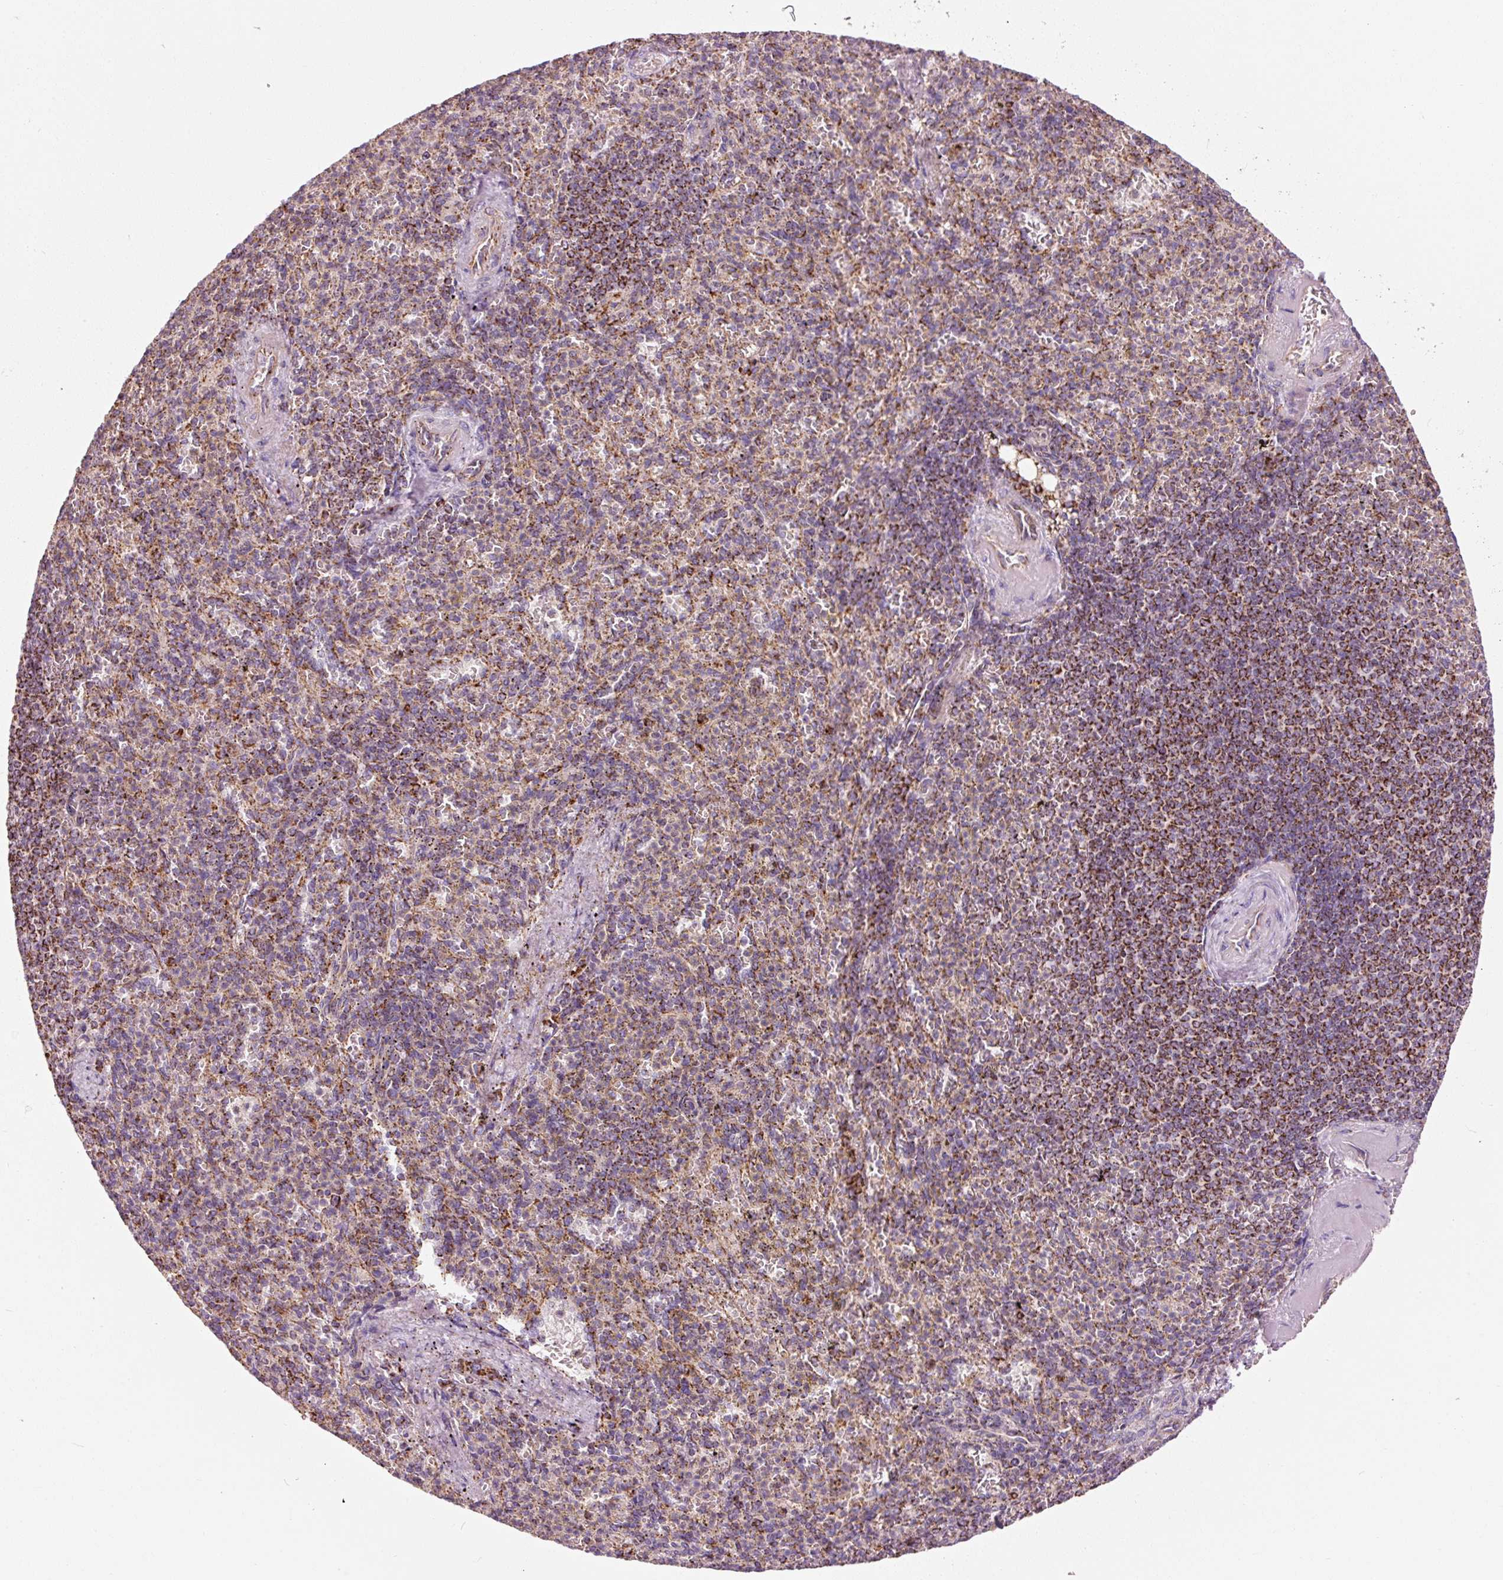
{"staining": {"intensity": "moderate", "quantity": "<25%", "location": "cytoplasmic/membranous"}, "tissue": "spleen", "cell_type": "Cells in red pulp", "image_type": "normal", "snomed": [{"axis": "morphology", "description": "Normal tissue, NOS"}, {"axis": "topography", "description": "Spleen"}], "caption": "Spleen was stained to show a protein in brown. There is low levels of moderate cytoplasmic/membranous staining in about <25% of cells in red pulp. (Stains: DAB (3,3'-diaminobenzidine) in brown, nuclei in blue, Microscopy: brightfield microscopy at high magnification).", "gene": "NDUFB4", "patient": {"sex": "female", "age": 74}}